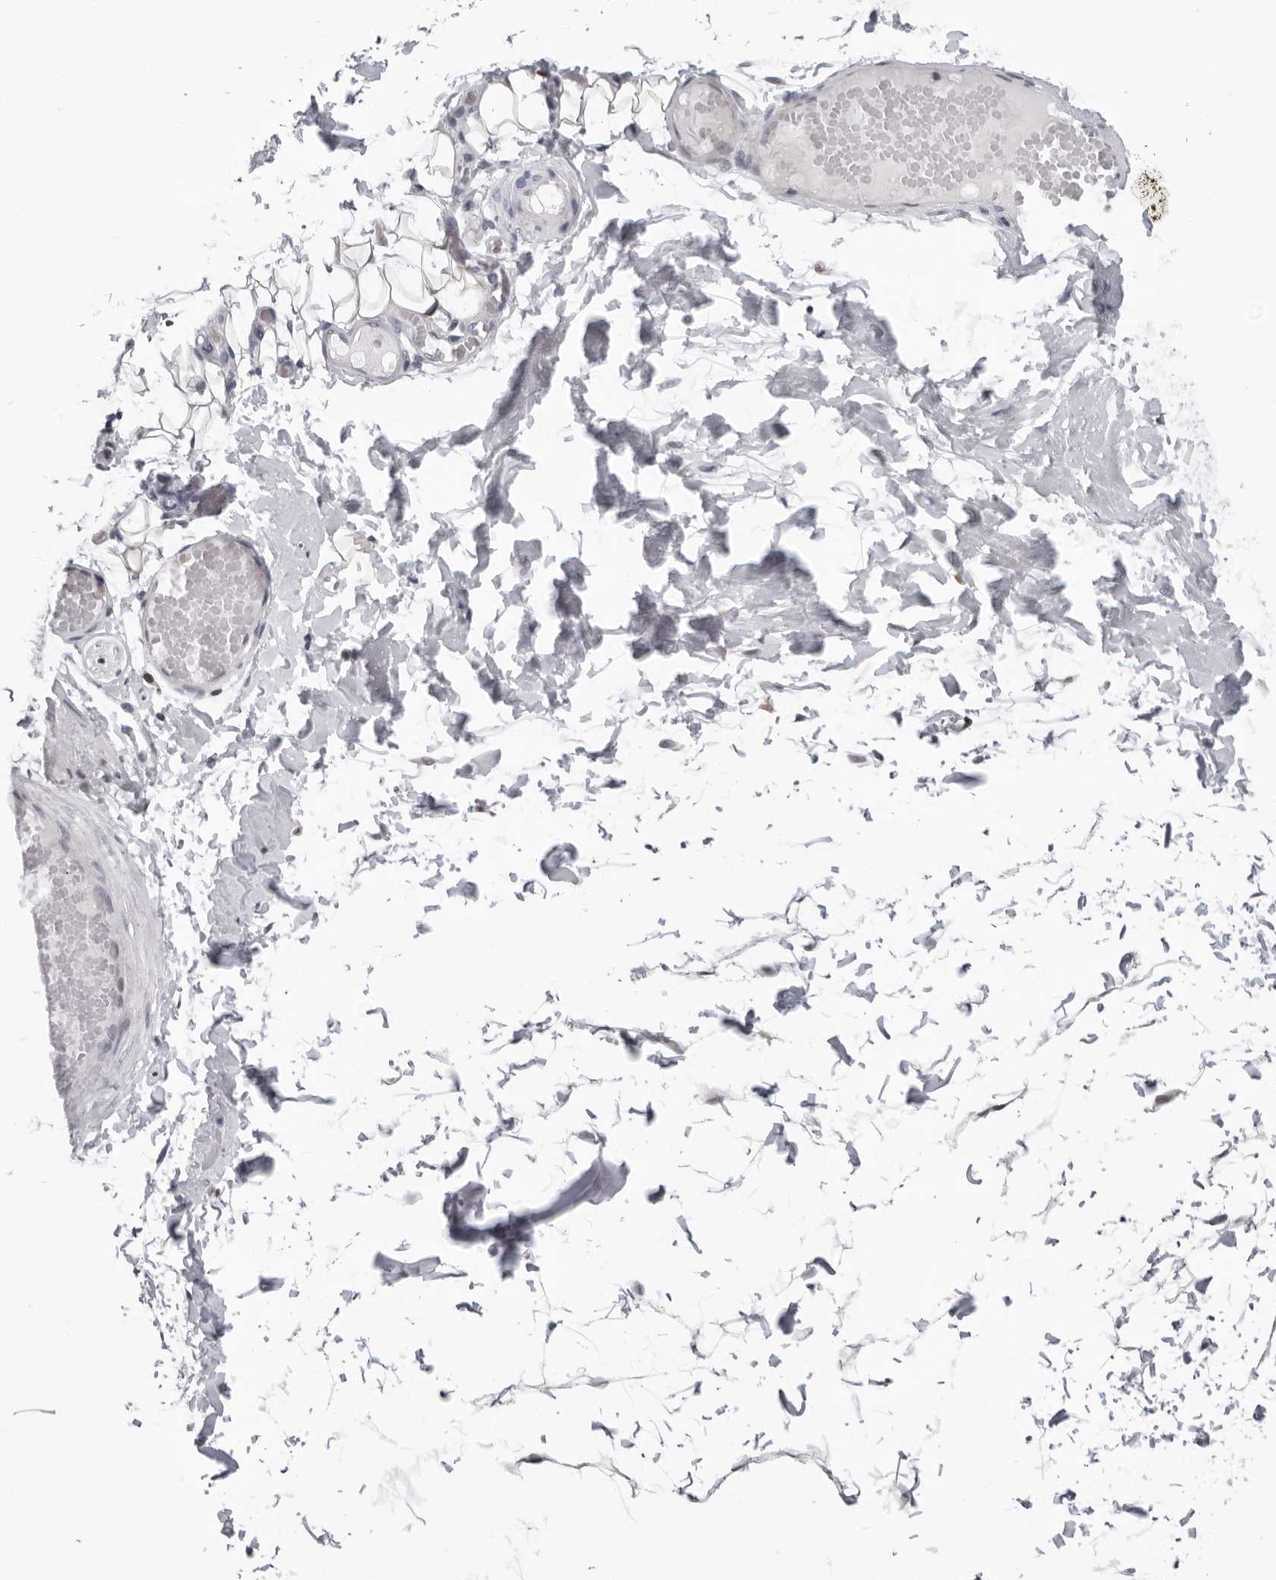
{"staining": {"intensity": "negative", "quantity": "none", "location": "none"}, "tissue": "adipose tissue", "cell_type": "Adipocytes", "image_type": "normal", "snomed": [{"axis": "morphology", "description": "Normal tissue, NOS"}, {"axis": "topography", "description": "Adipose tissue"}, {"axis": "topography", "description": "Vascular tissue"}, {"axis": "topography", "description": "Peripheral nerve tissue"}], "caption": "A high-resolution micrograph shows immunohistochemistry staining of normal adipose tissue, which exhibits no significant expression in adipocytes.", "gene": "CPT2", "patient": {"sex": "male", "age": 25}}